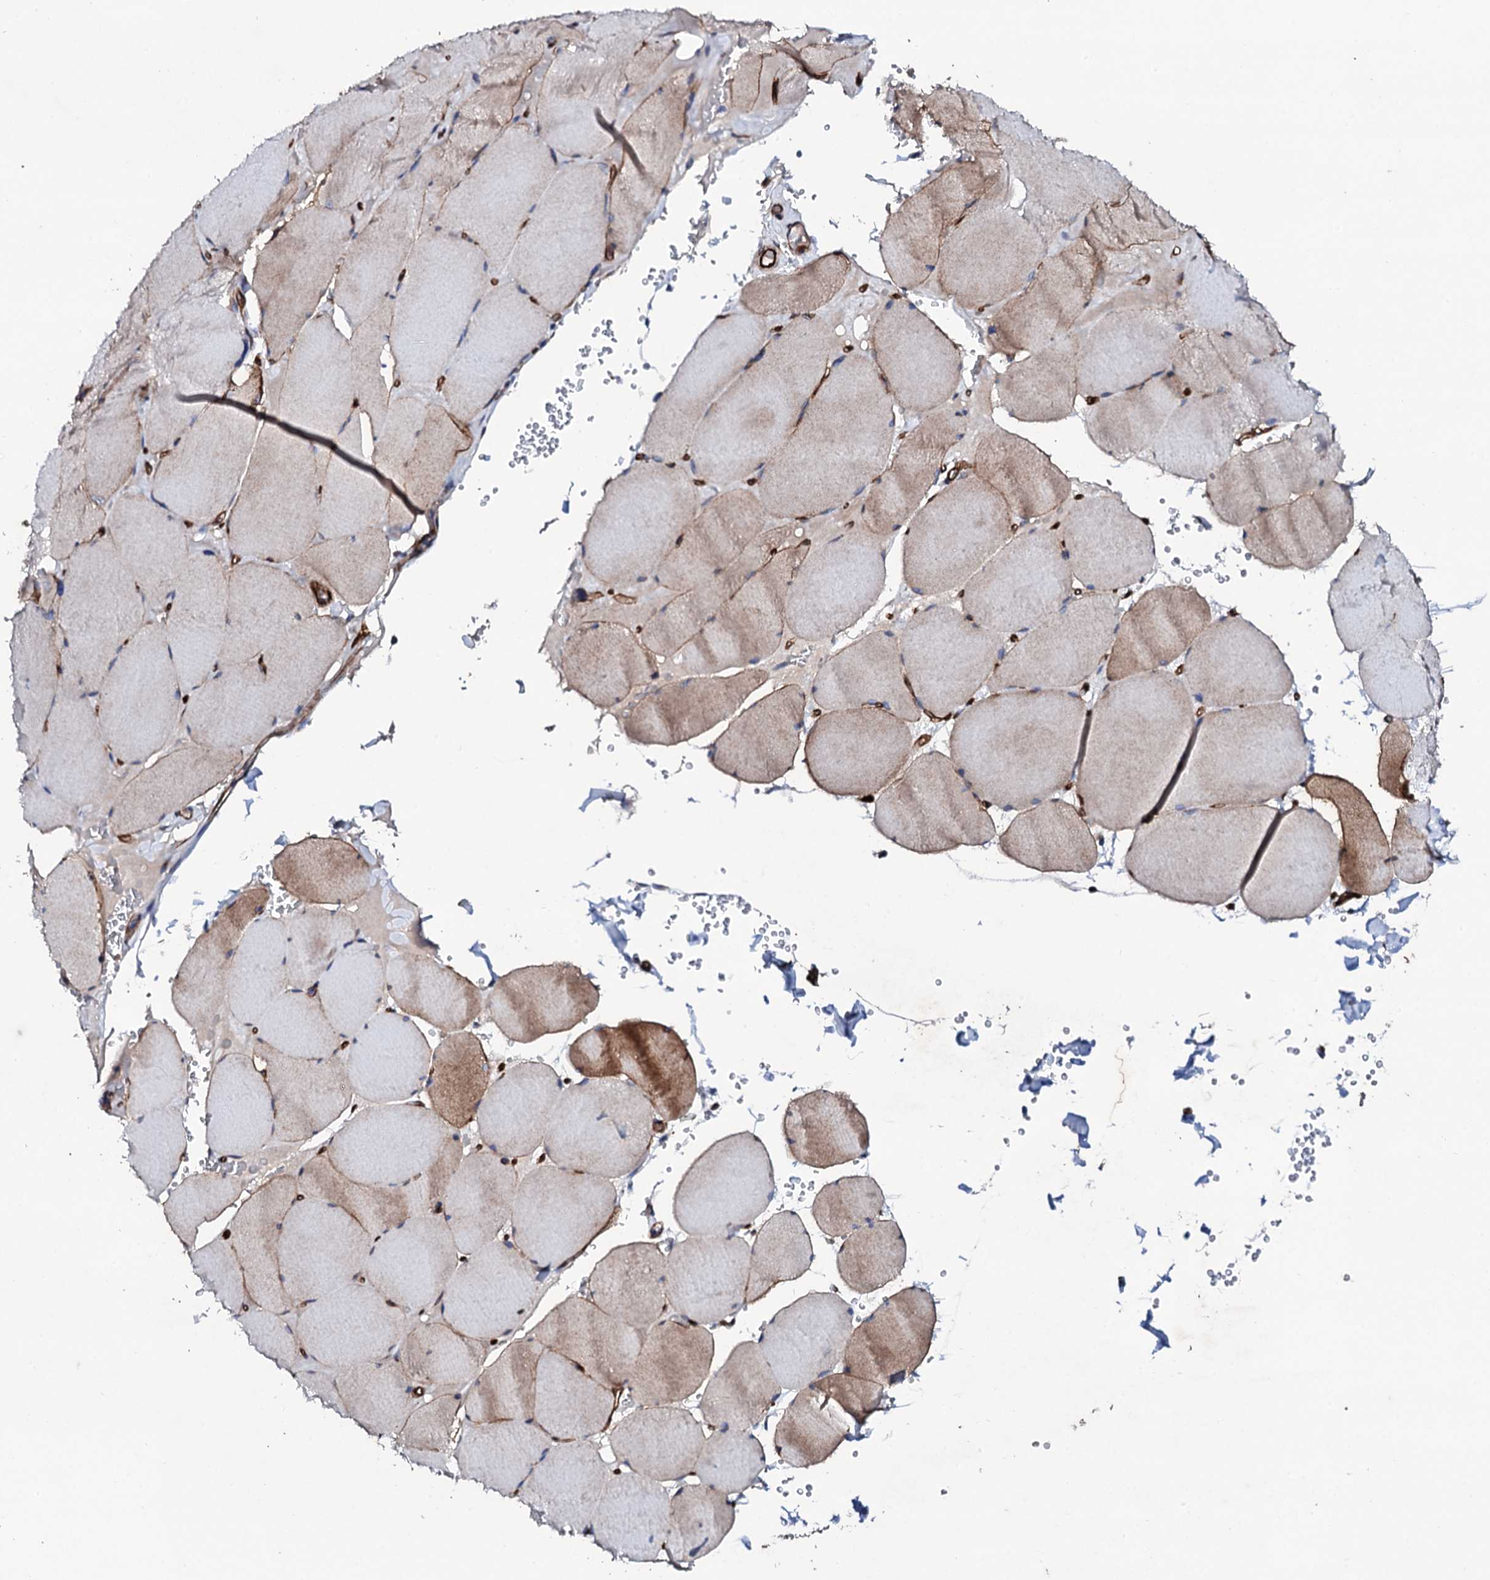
{"staining": {"intensity": "moderate", "quantity": ">75%", "location": "cytoplasmic/membranous,nuclear"}, "tissue": "skeletal muscle", "cell_type": "Myocytes", "image_type": "normal", "snomed": [{"axis": "morphology", "description": "Normal tissue, NOS"}, {"axis": "topography", "description": "Skeletal muscle"}, {"axis": "topography", "description": "Head-Neck"}], "caption": "Normal skeletal muscle exhibits moderate cytoplasmic/membranous,nuclear positivity in about >75% of myocytes.", "gene": "DBX1", "patient": {"sex": "male", "age": 66}}